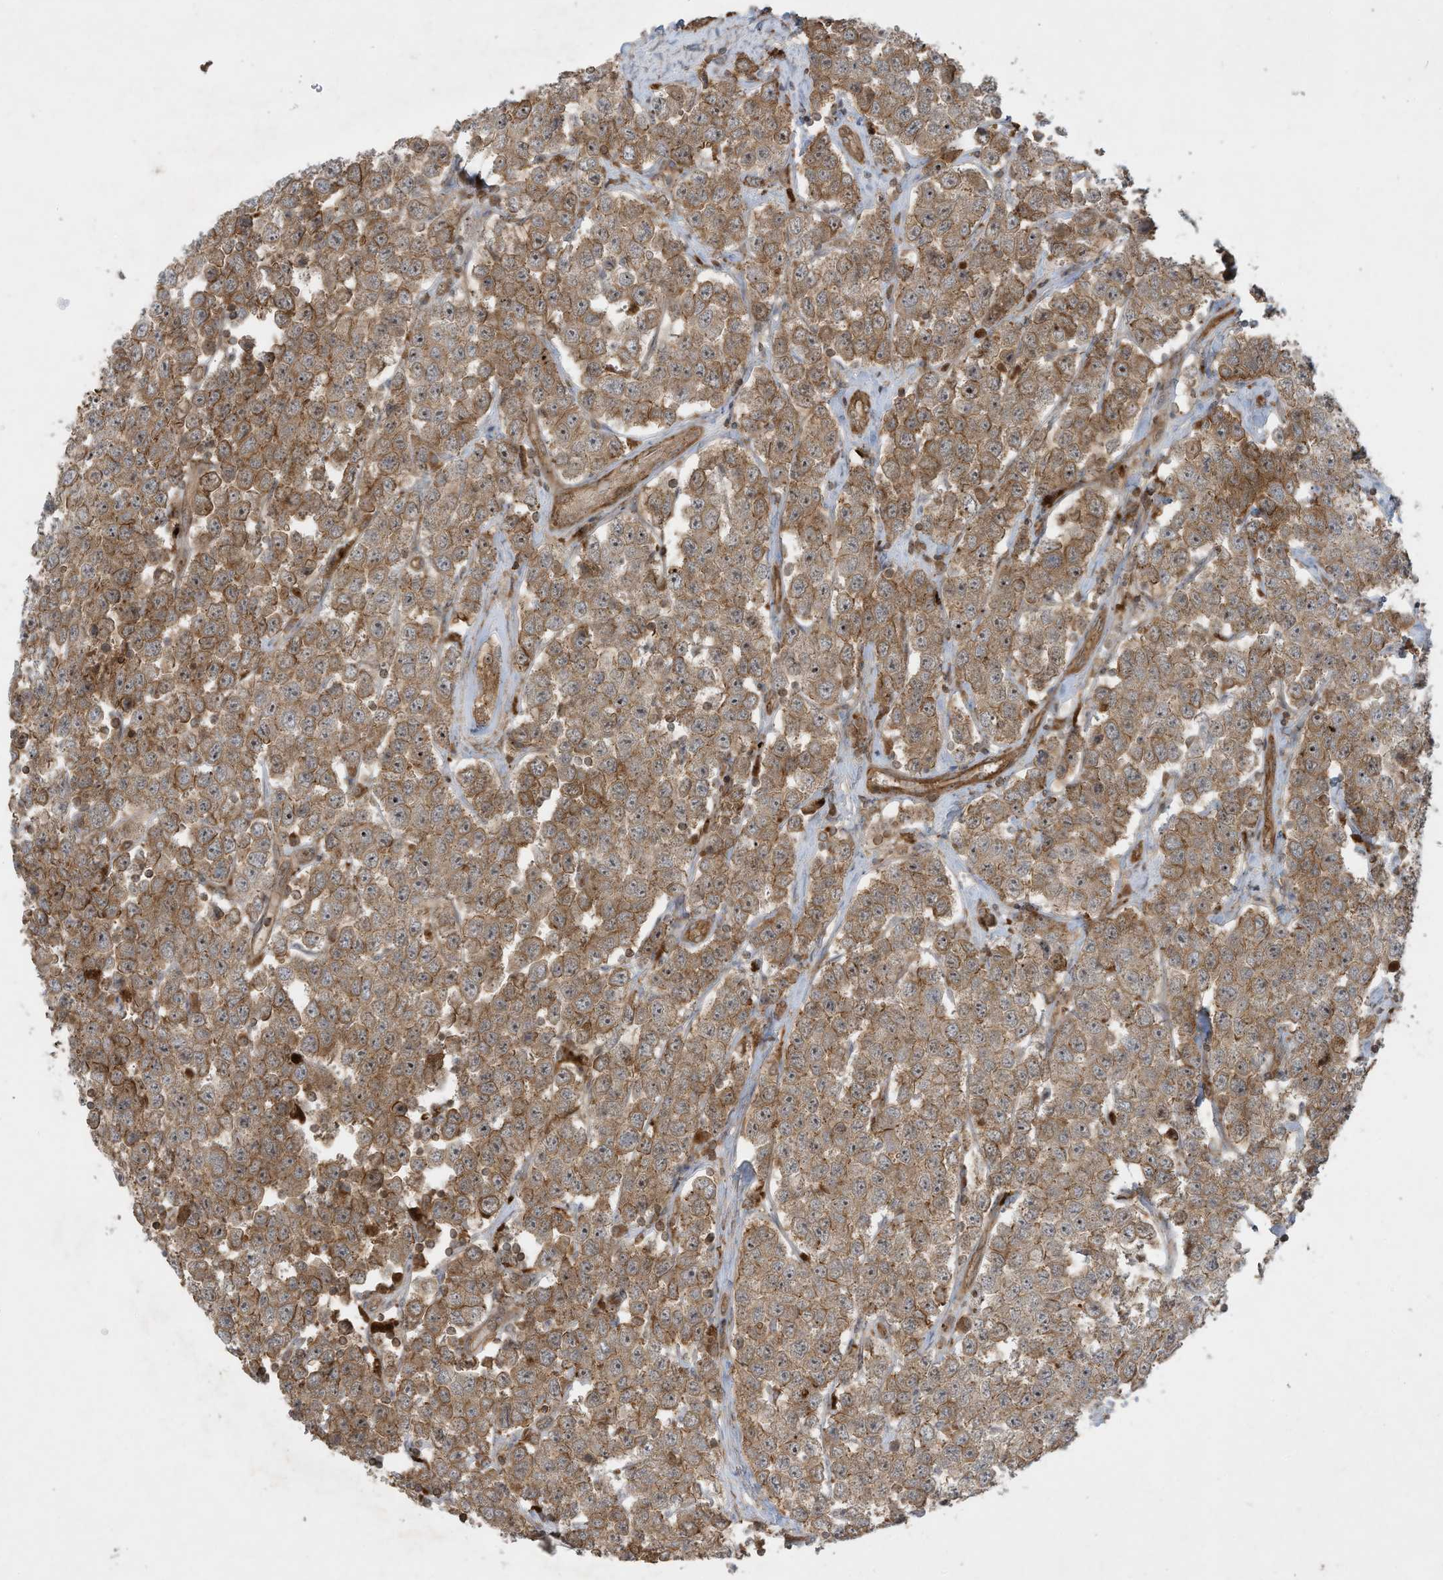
{"staining": {"intensity": "moderate", "quantity": ">75%", "location": "cytoplasmic/membranous"}, "tissue": "testis cancer", "cell_type": "Tumor cells", "image_type": "cancer", "snomed": [{"axis": "morphology", "description": "Seminoma, NOS"}, {"axis": "topography", "description": "Testis"}], "caption": "DAB (3,3'-diaminobenzidine) immunohistochemical staining of human testis cancer (seminoma) demonstrates moderate cytoplasmic/membranous protein positivity in approximately >75% of tumor cells.", "gene": "DDIT4", "patient": {"sex": "male", "age": 28}}